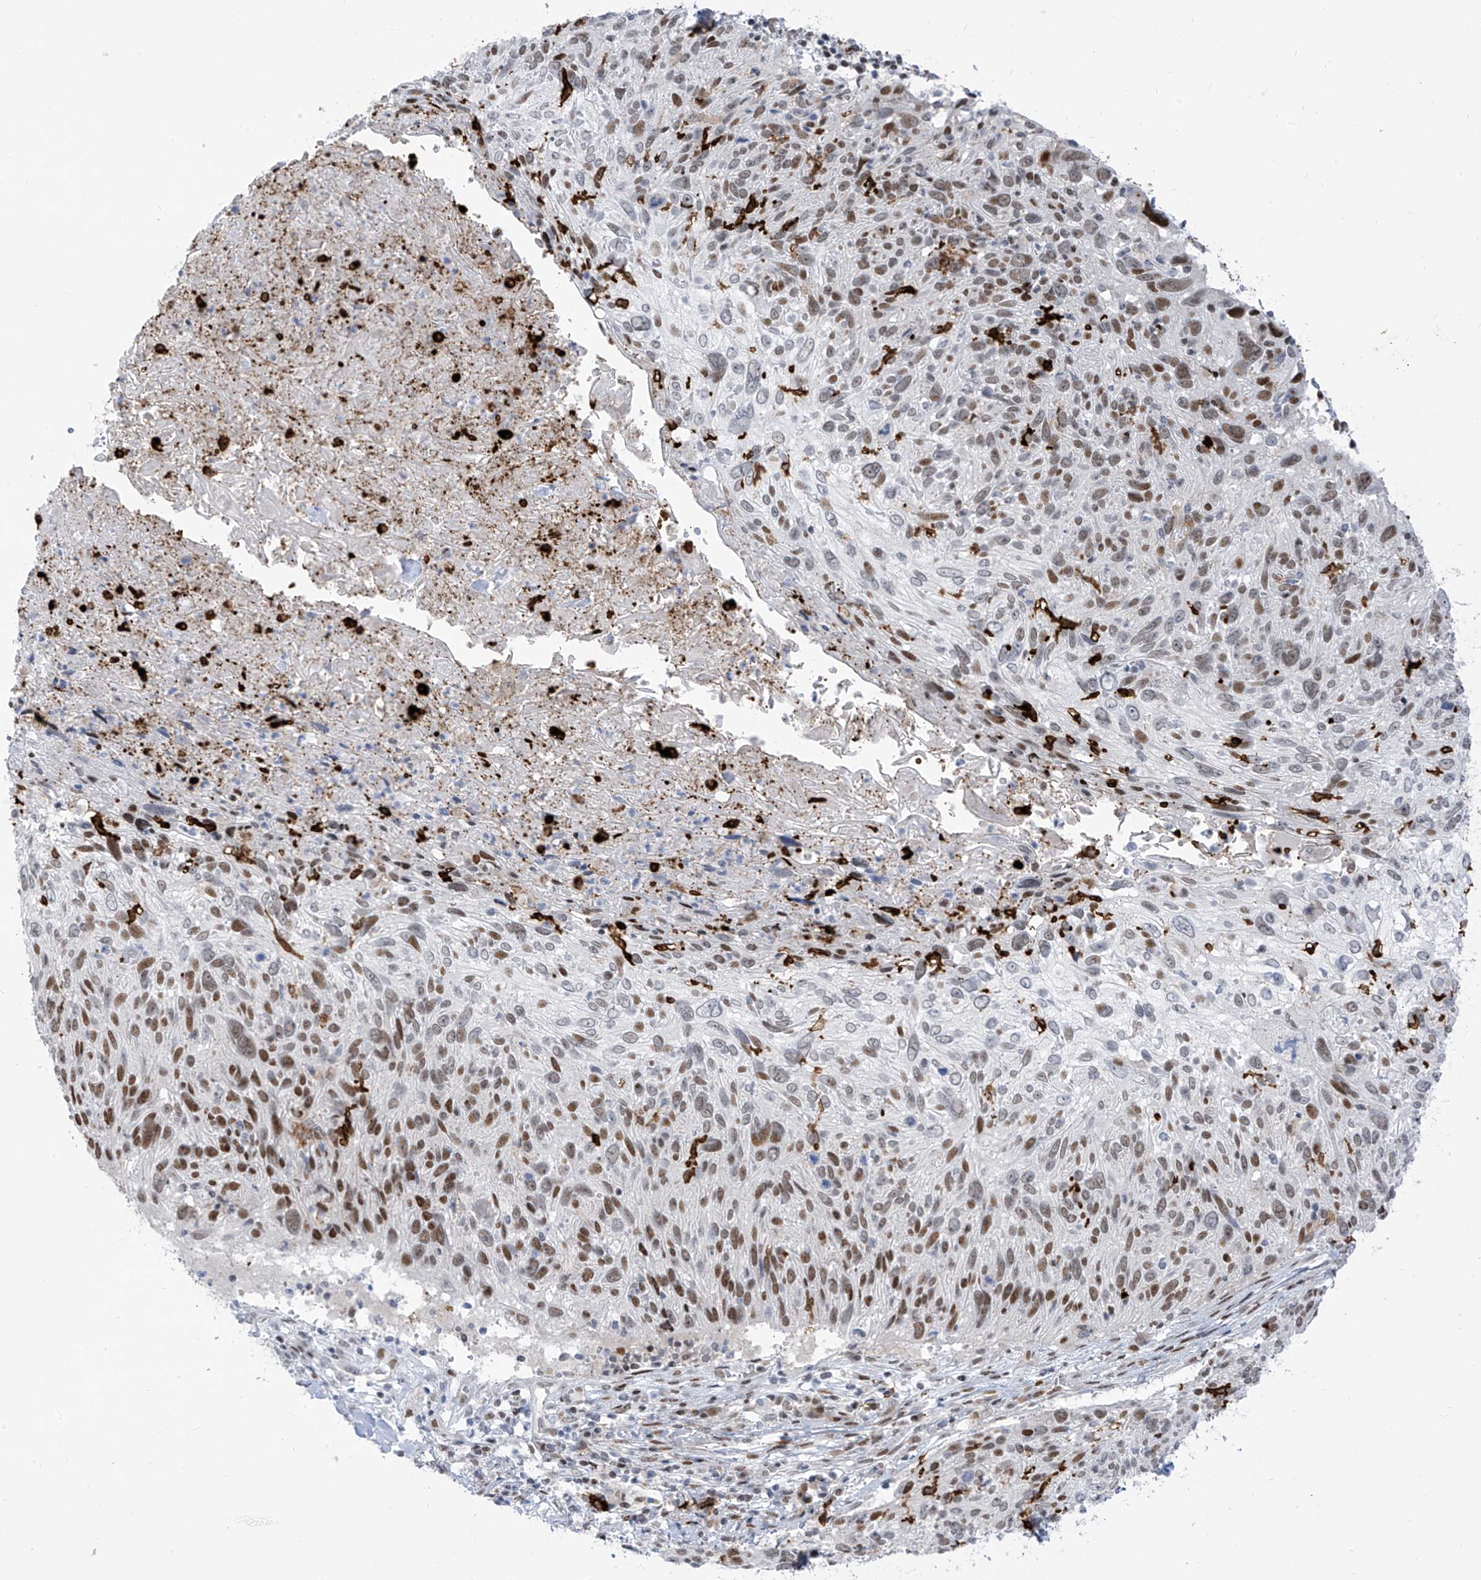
{"staining": {"intensity": "moderate", "quantity": "25%-75%", "location": "nuclear"}, "tissue": "cervical cancer", "cell_type": "Tumor cells", "image_type": "cancer", "snomed": [{"axis": "morphology", "description": "Squamous cell carcinoma, NOS"}, {"axis": "topography", "description": "Cervix"}], "caption": "This is a micrograph of immunohistochemistry (IHC) staining of cervical cancer (squamous cell carcinoma), which shows moderate staining in the nuclear of tumor cells.", "gene": "LIN9", "patient": {"sex": "female", "age": 51}}